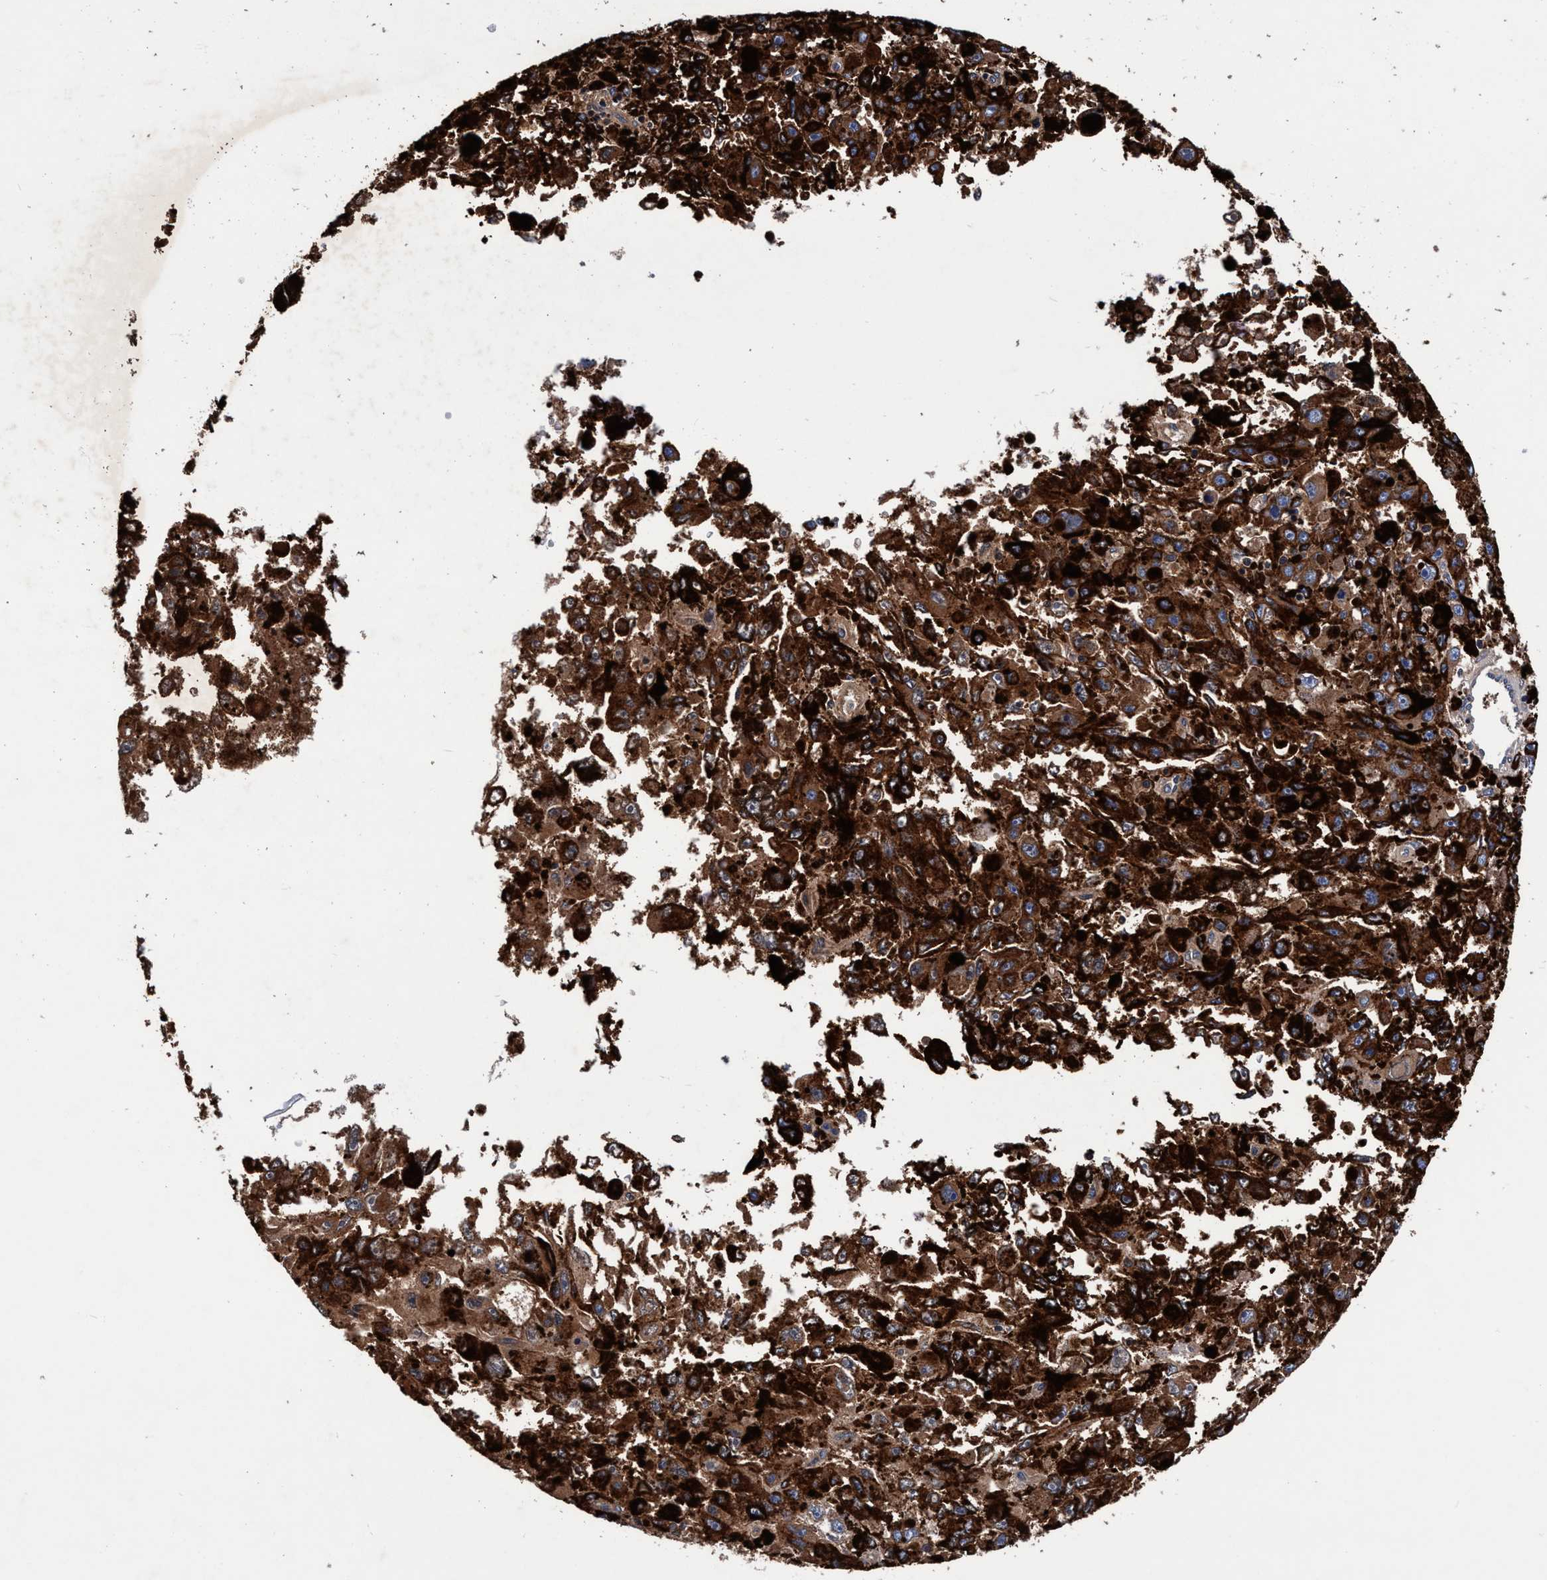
{"staining": {"intensity": "moderate", "quantity": "<25%", "location": "cytoplasmic/membranous"}, "tissue": "melanoma", "cell_type": "Tumor cells", "image_type": "cancer", "snomed": [{"axis": "morphology", "description": "Malignant melanoma, NOS"}, {"axis": "topography", "description": "Skin"}], "caption": "DAB (3,3'-diaminobenzidine) immunohistochemical staining of malignant melanoma displays moderate cytoplasmic/membranous protein positivity in approximately <25% of tumor cells.", "gene": "RNF208", "patient": {"sex": "female", "age": 104}}